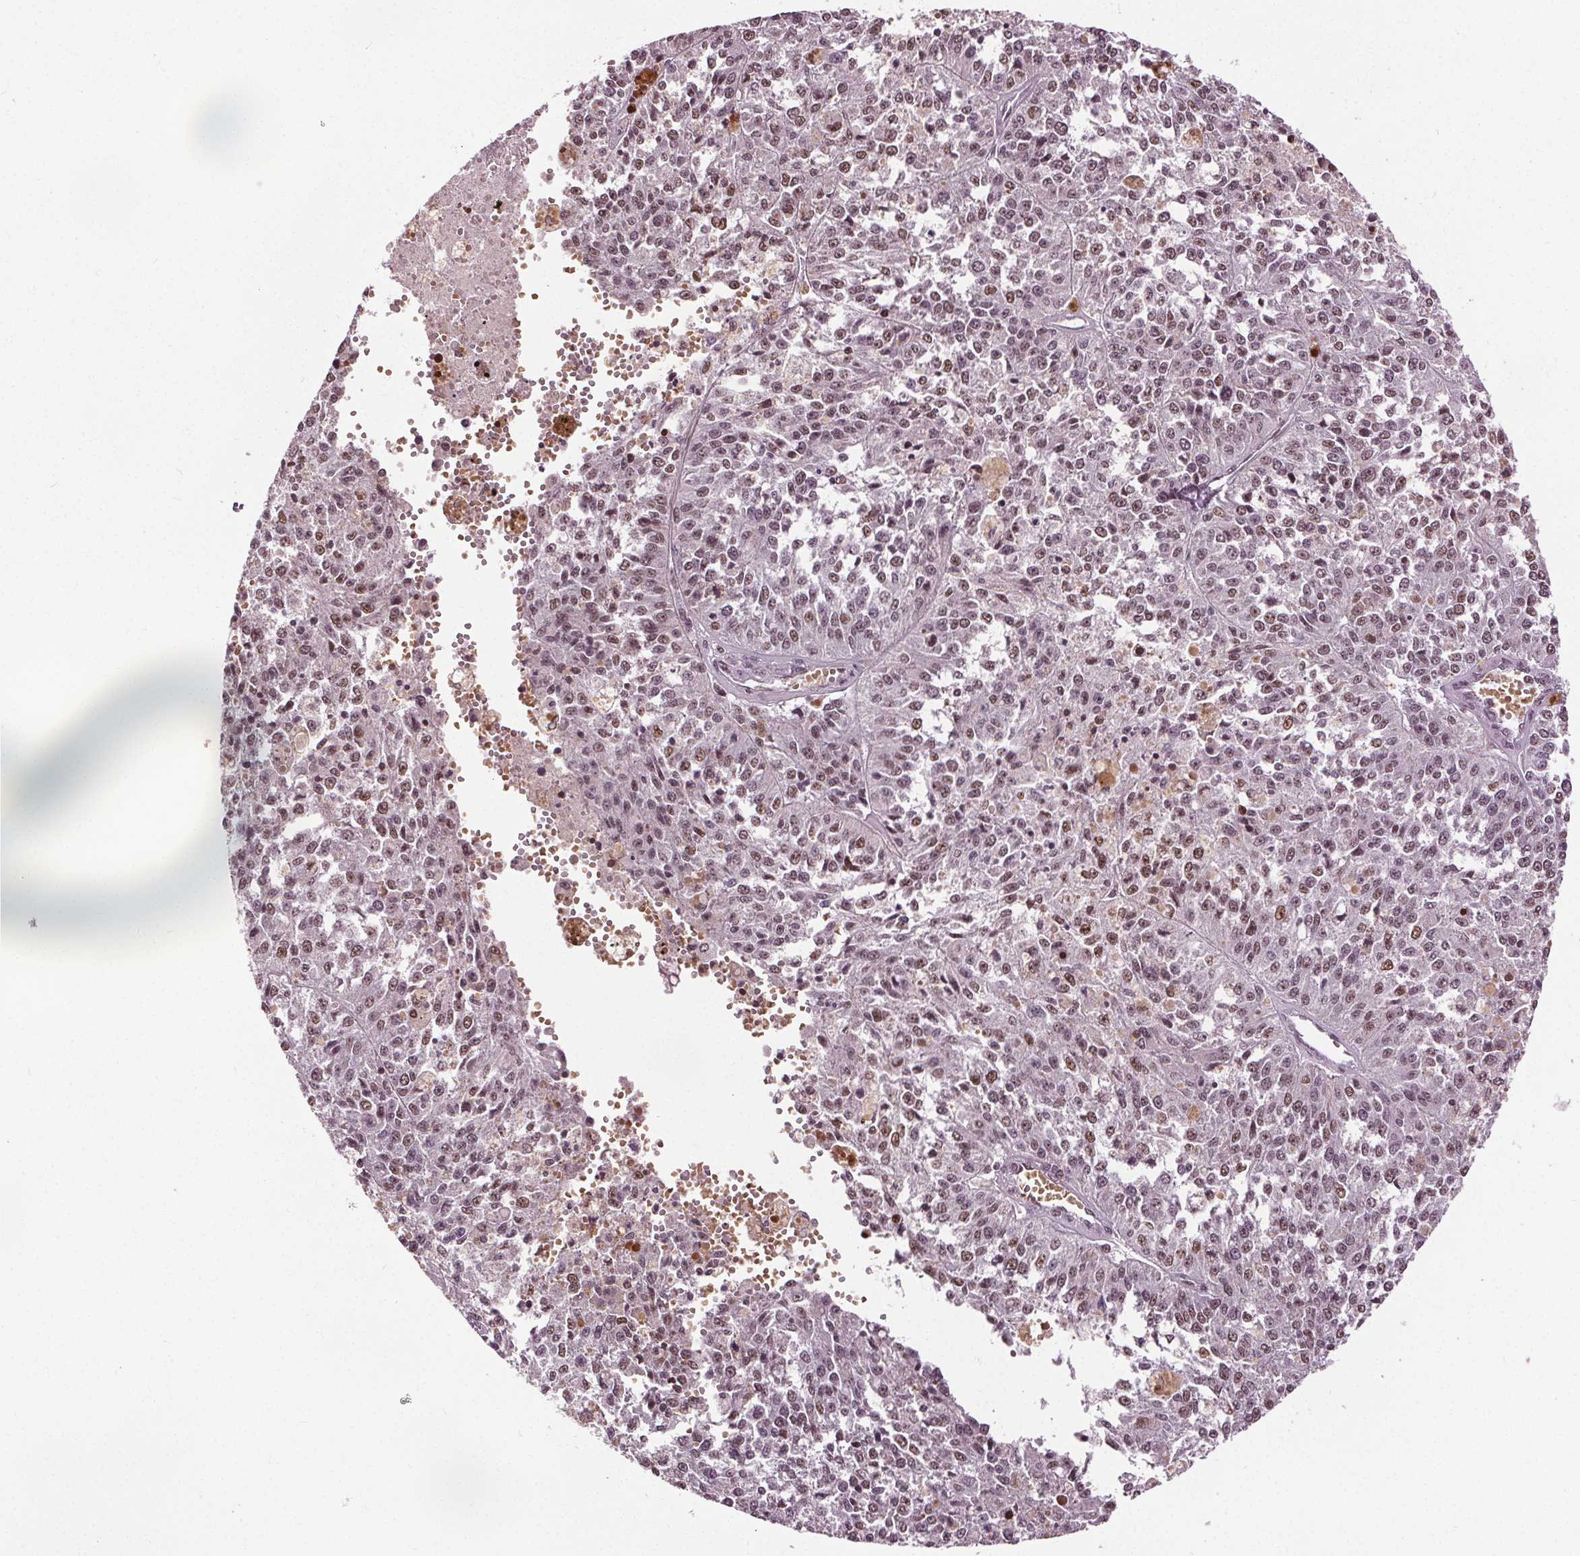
{"staining": {"intensity": "moderate", "quantity": ">75%", "location": "nuclear"}, "tissue": "melanoma", "cell_type": "Tumor cells", "image_type": "cancer", "snomed": [{"axis": "morphology", "description": "Malignant melanoma, Metastatic site"}, {"axis": "topography", "description": "Lymph node"}], "caption": "DAB (3,3'-diaminobenzidine) immunohistochemical staining of melanoma demonstrates moderate nuclear protein staining in approximately >75% of tumor cells.", "gene": "IWS1", "patient": {"sex": "female", "age": 64}}